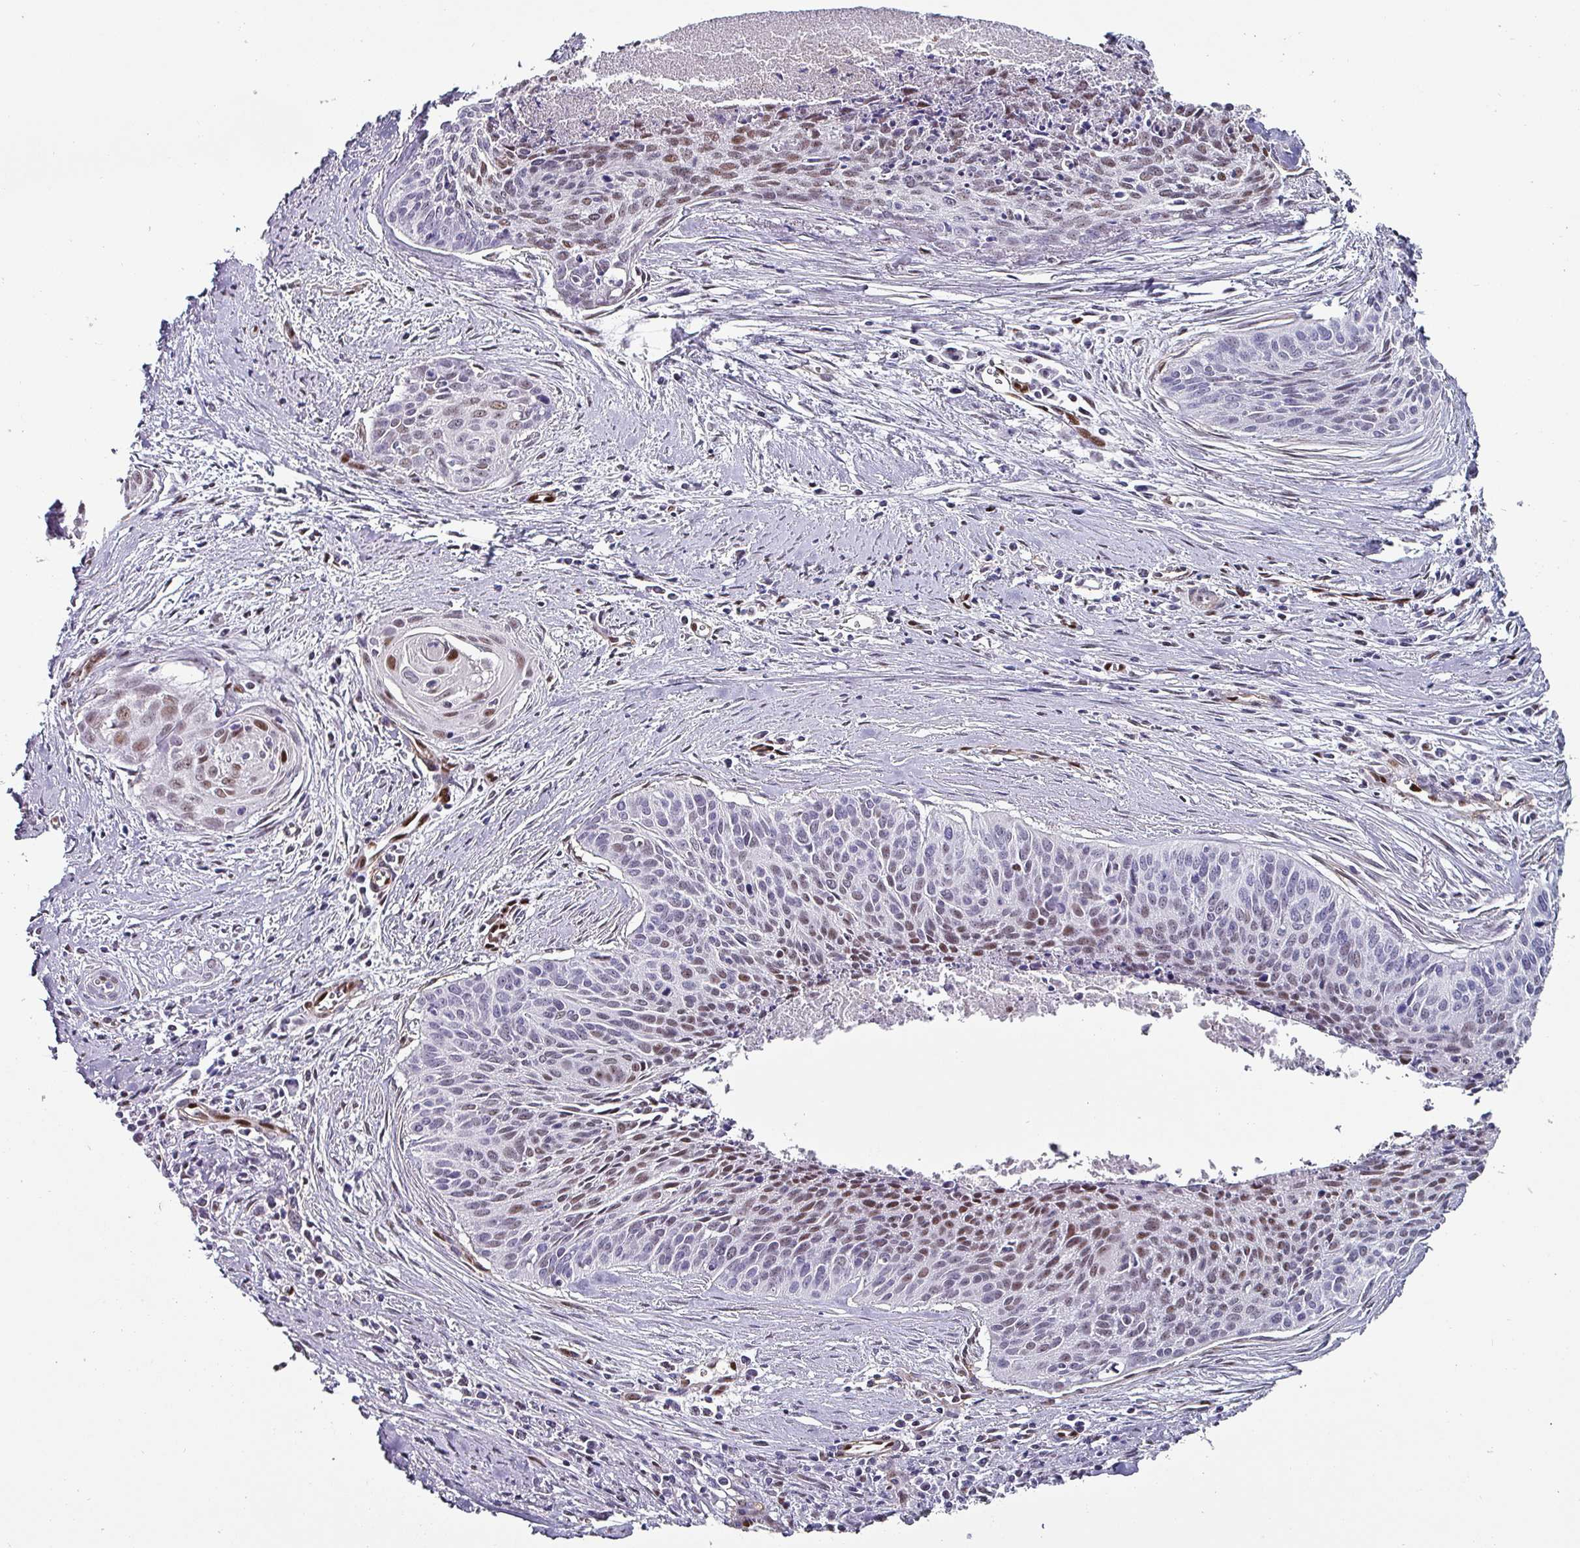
{"staining": {"intensity": "moderate", "quantity": "<25%", "location": "nuclear"}, "tissue": "cervical cancer", "cell_type": "Tumor cells", "image_type": "cancer", "snomed": [{"axis": "morphology", "description": "Squamous cell carcinoma, NOS"}, {"axis": "topography", "description": "Cervix"}], "caption": "This is an image of immunohistochemistry (IHC) staining of cervical cancer (squamous cell carcinoma), which shows moderate staining in the nuclear of tumor cells.", "gene": "ZNF816-ZNF321P", "patient": {"sex": "female", "age": 55}}